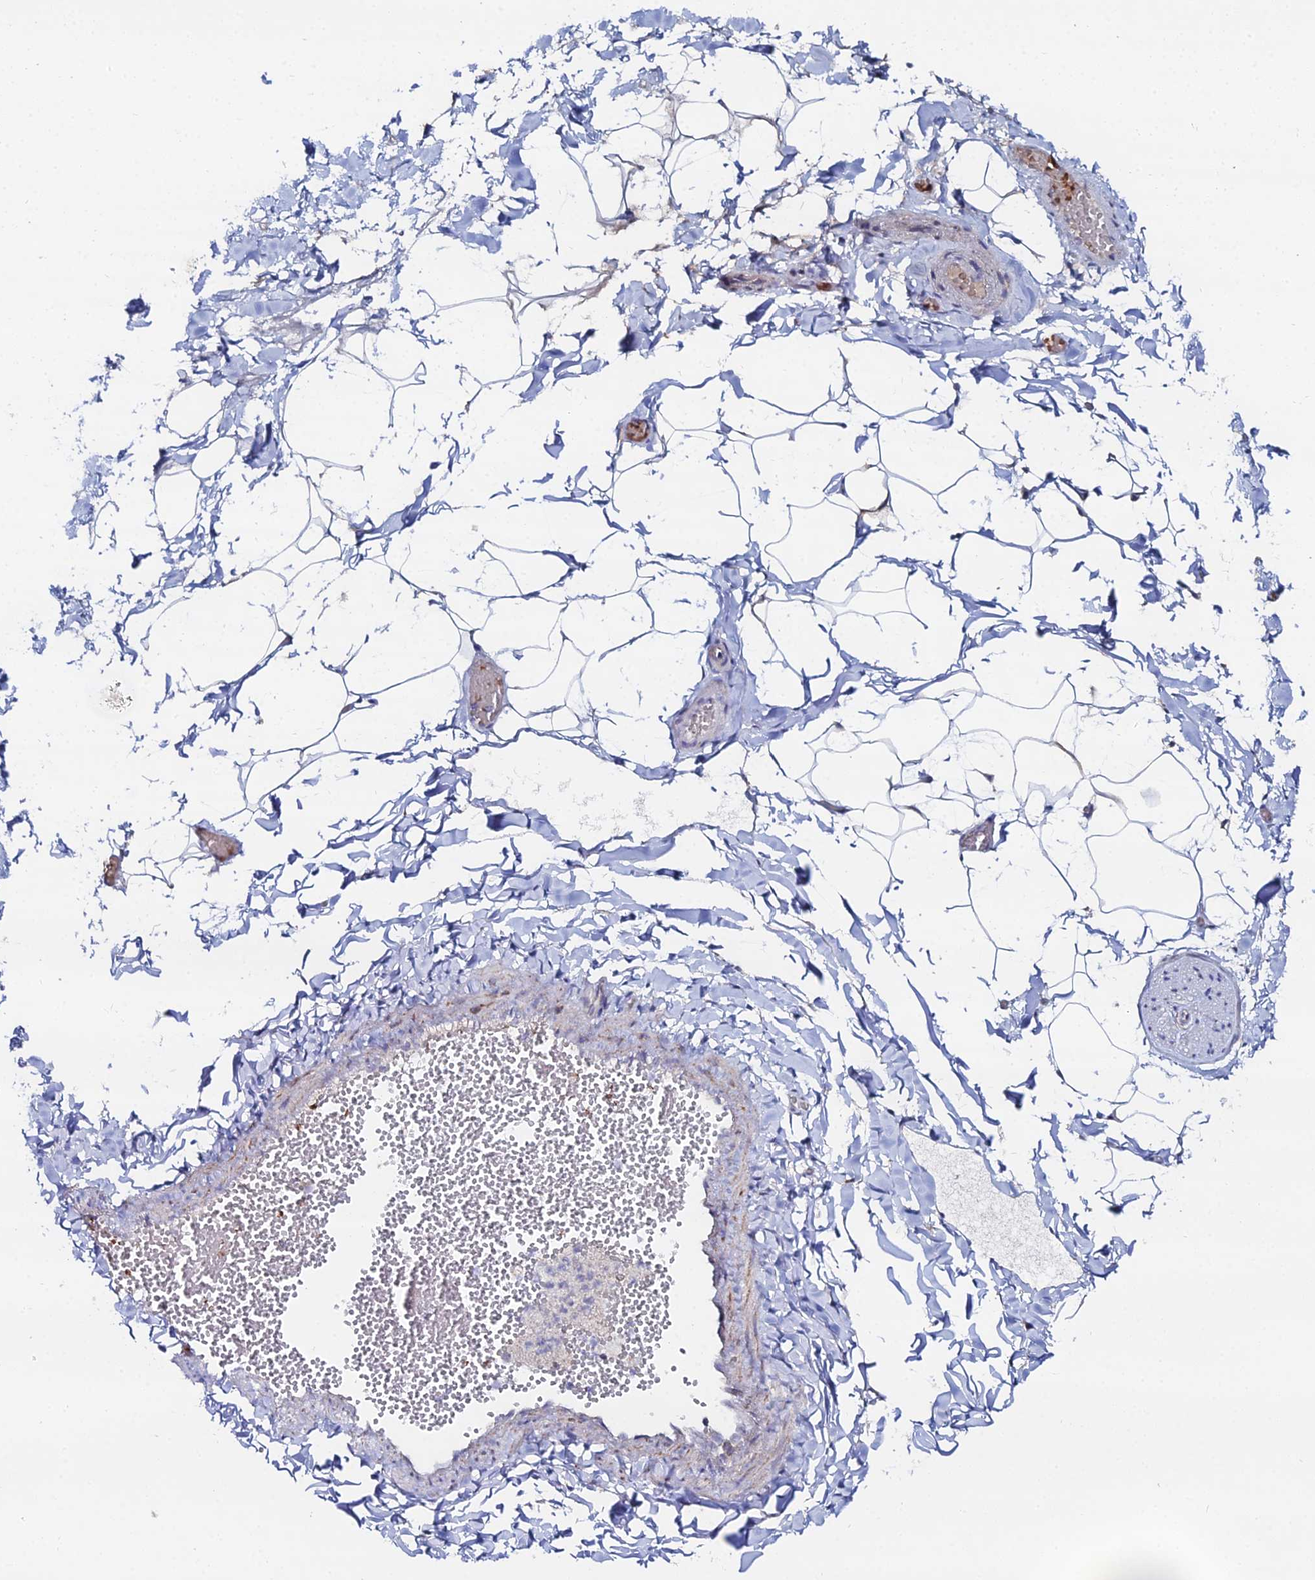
{"staining": {"intensity": "moderate", "quantity": "<25%", "location": "cytoplasmic/membranous"}, "tissue": "adipose tissue", "cell_type": "Adipocytes", "image_type": "normal", "snomed": [{"axis": "morphology", "description": "Normal tissue, NOS"}, {"axis": "topography", "description": "Gallbladder"}, {"axis": "topography", "description": "Peripheral nerve tissue"}], "caption": "Normal adipose tissue reveals moderate cytoplasmic/membranous positivity in approximately <25% of adipocytes, visualized by immunohistochemistry. (DAB IHC, brown staining for protein, blue staining for nuclei).", "gene": "MPC1", "patient": {"sex": "male", "age": 38}}